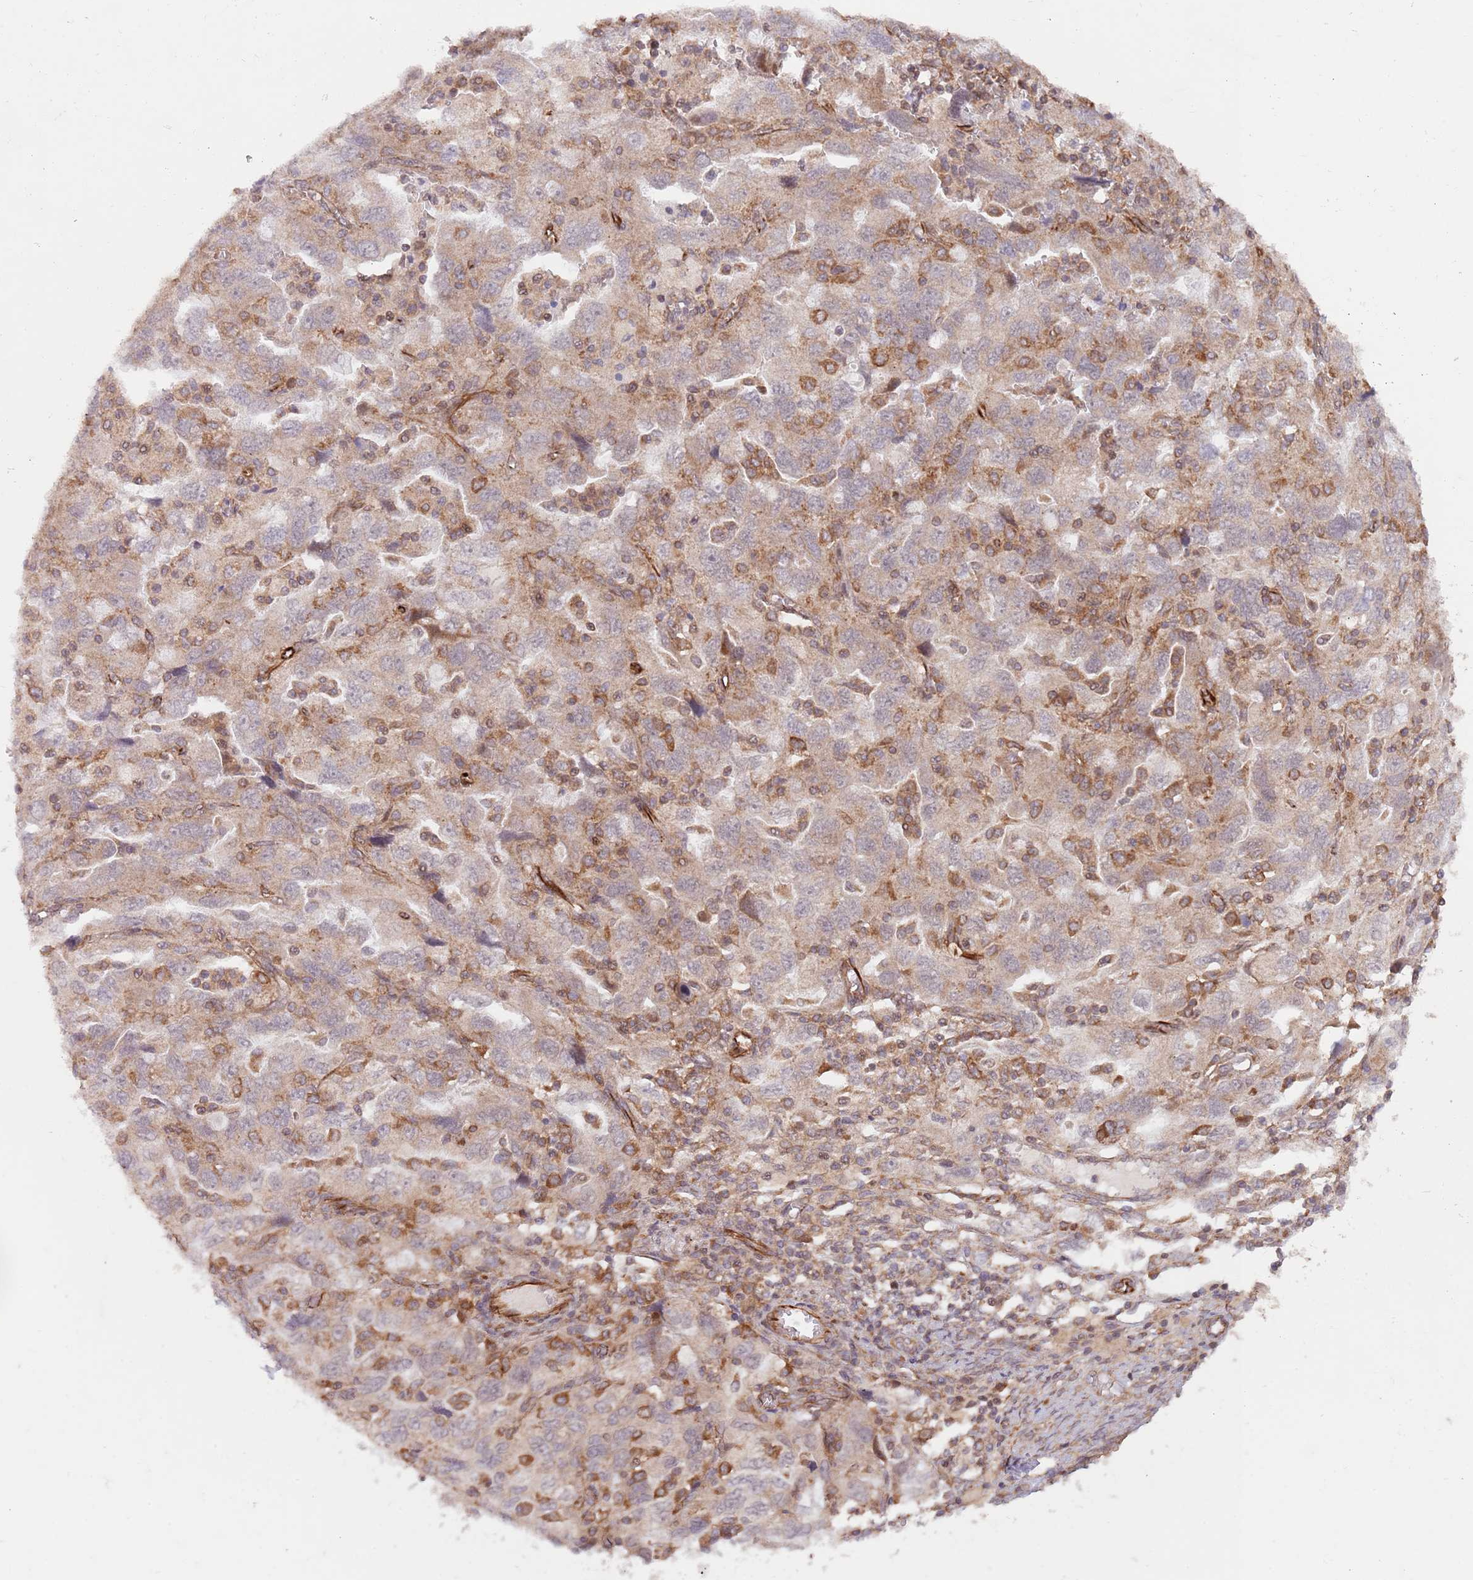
{"staining": {"intensity": "weak", "quantity": ">75%", "location": "cytoplasmic/membranous"}, "tissue": "ovarian cancer", "cell_type": "Tumor cells", "image_type": "cancer", "snomed": [{"axis": "morphology", "description": "Carcinoma, NOS"}, {"axis": "morphology", "description": "Cystadenocarcinoma, serous, NOS"}, {"axis": "topography", "description": "Ovary"}], "caption": "The image reveals a brown stain indicating the presence of a protein in the cytoplasmic/membranous of tumor cells in ovarian cancer. Nuclei are stained in blue.", "gene": "CHD9", "patient": {"sex": "female", "age": 69}}